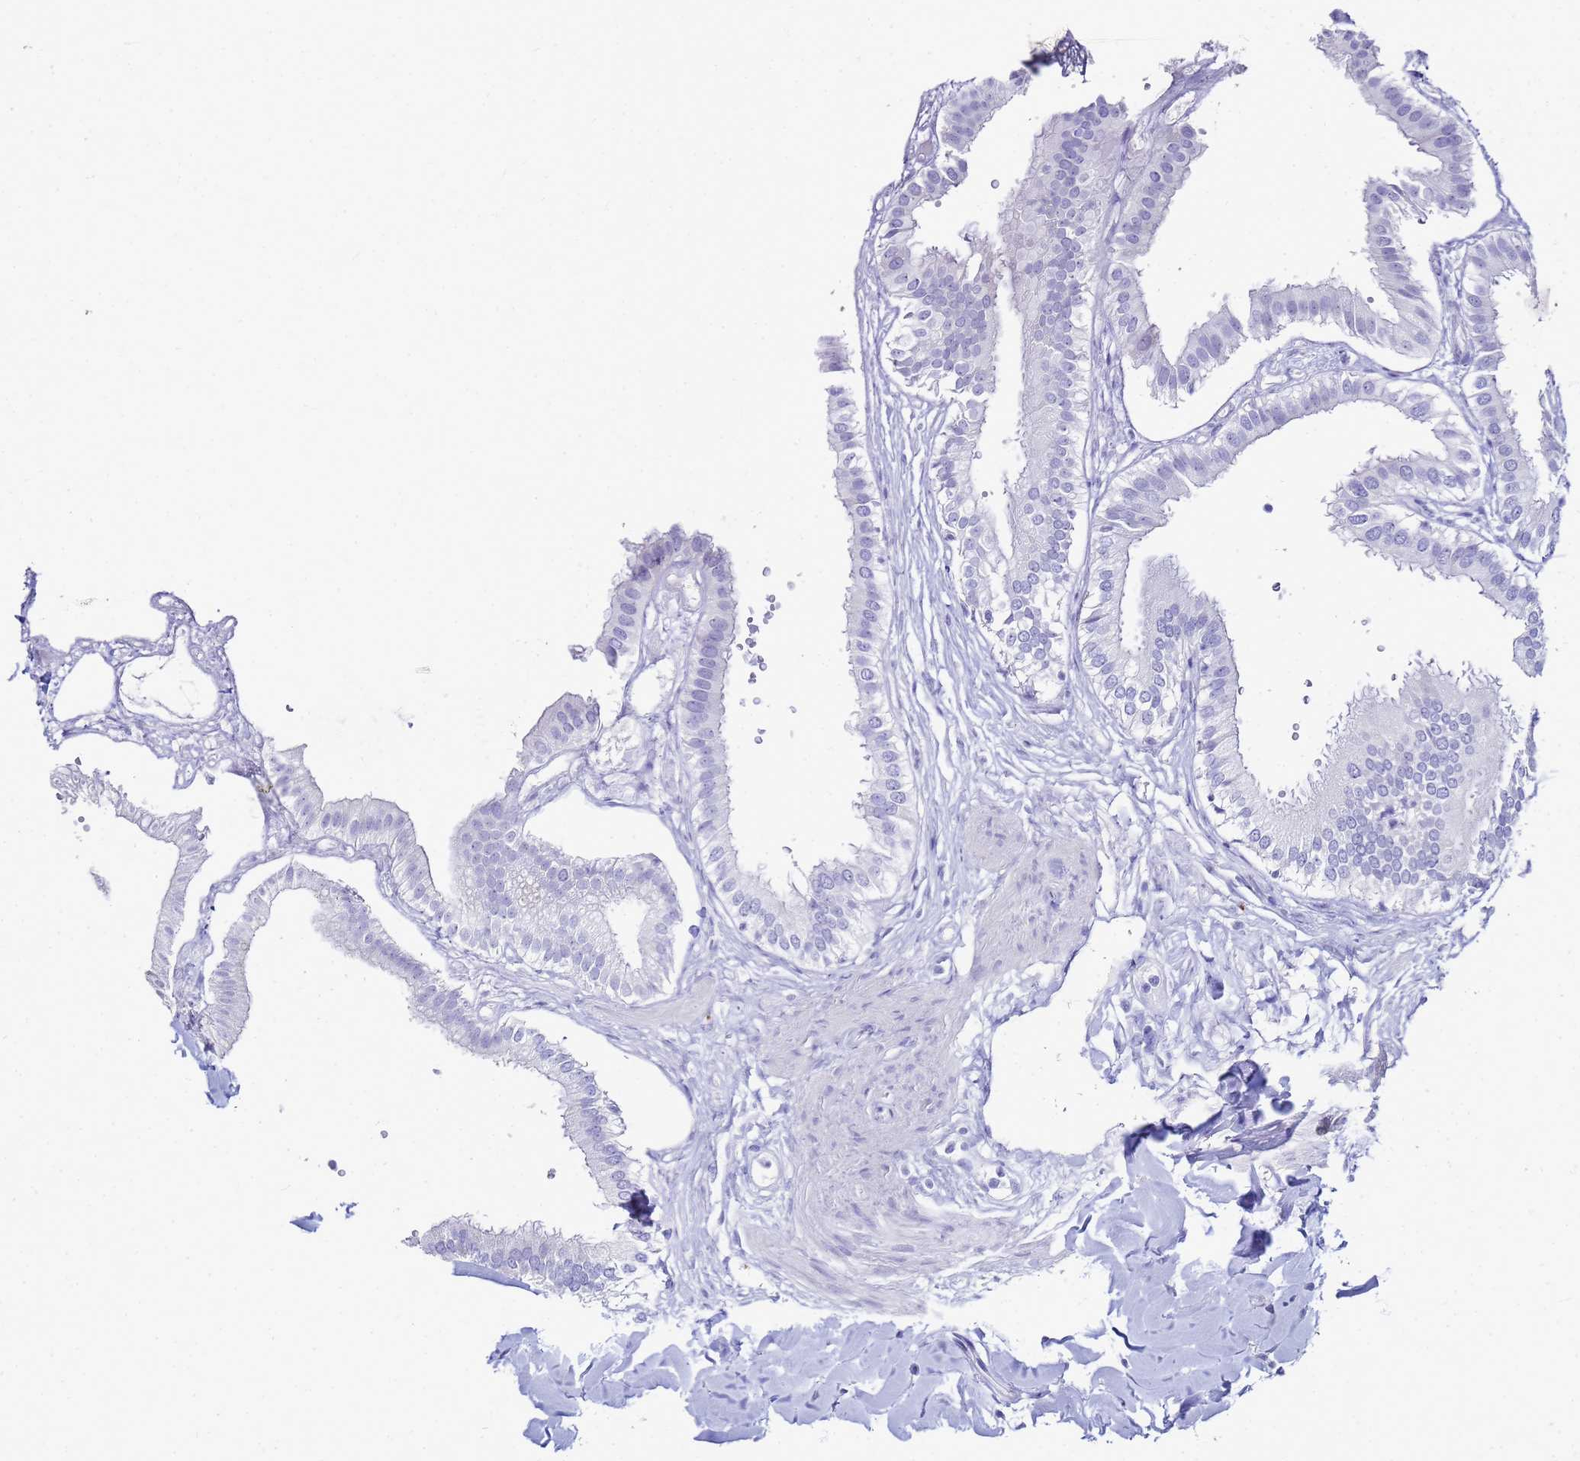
{"staining": {"intensity": "negative", "quantity": "none", "location": "none"}, "tissue": "gallbladder", "cell_type": "Glandular cells", "image_type": "normal", "snomed": [{"axis": "morphology", "description": "Normal tissue, NOS"}, {"axis": "topography", "description": "Gallbladder"}], "caption": "Protein analysis of benign gallbladder displays no significant staining in glandular cells.", "gene": "CKB", "patient": {"sex": "female", "age": 61}}